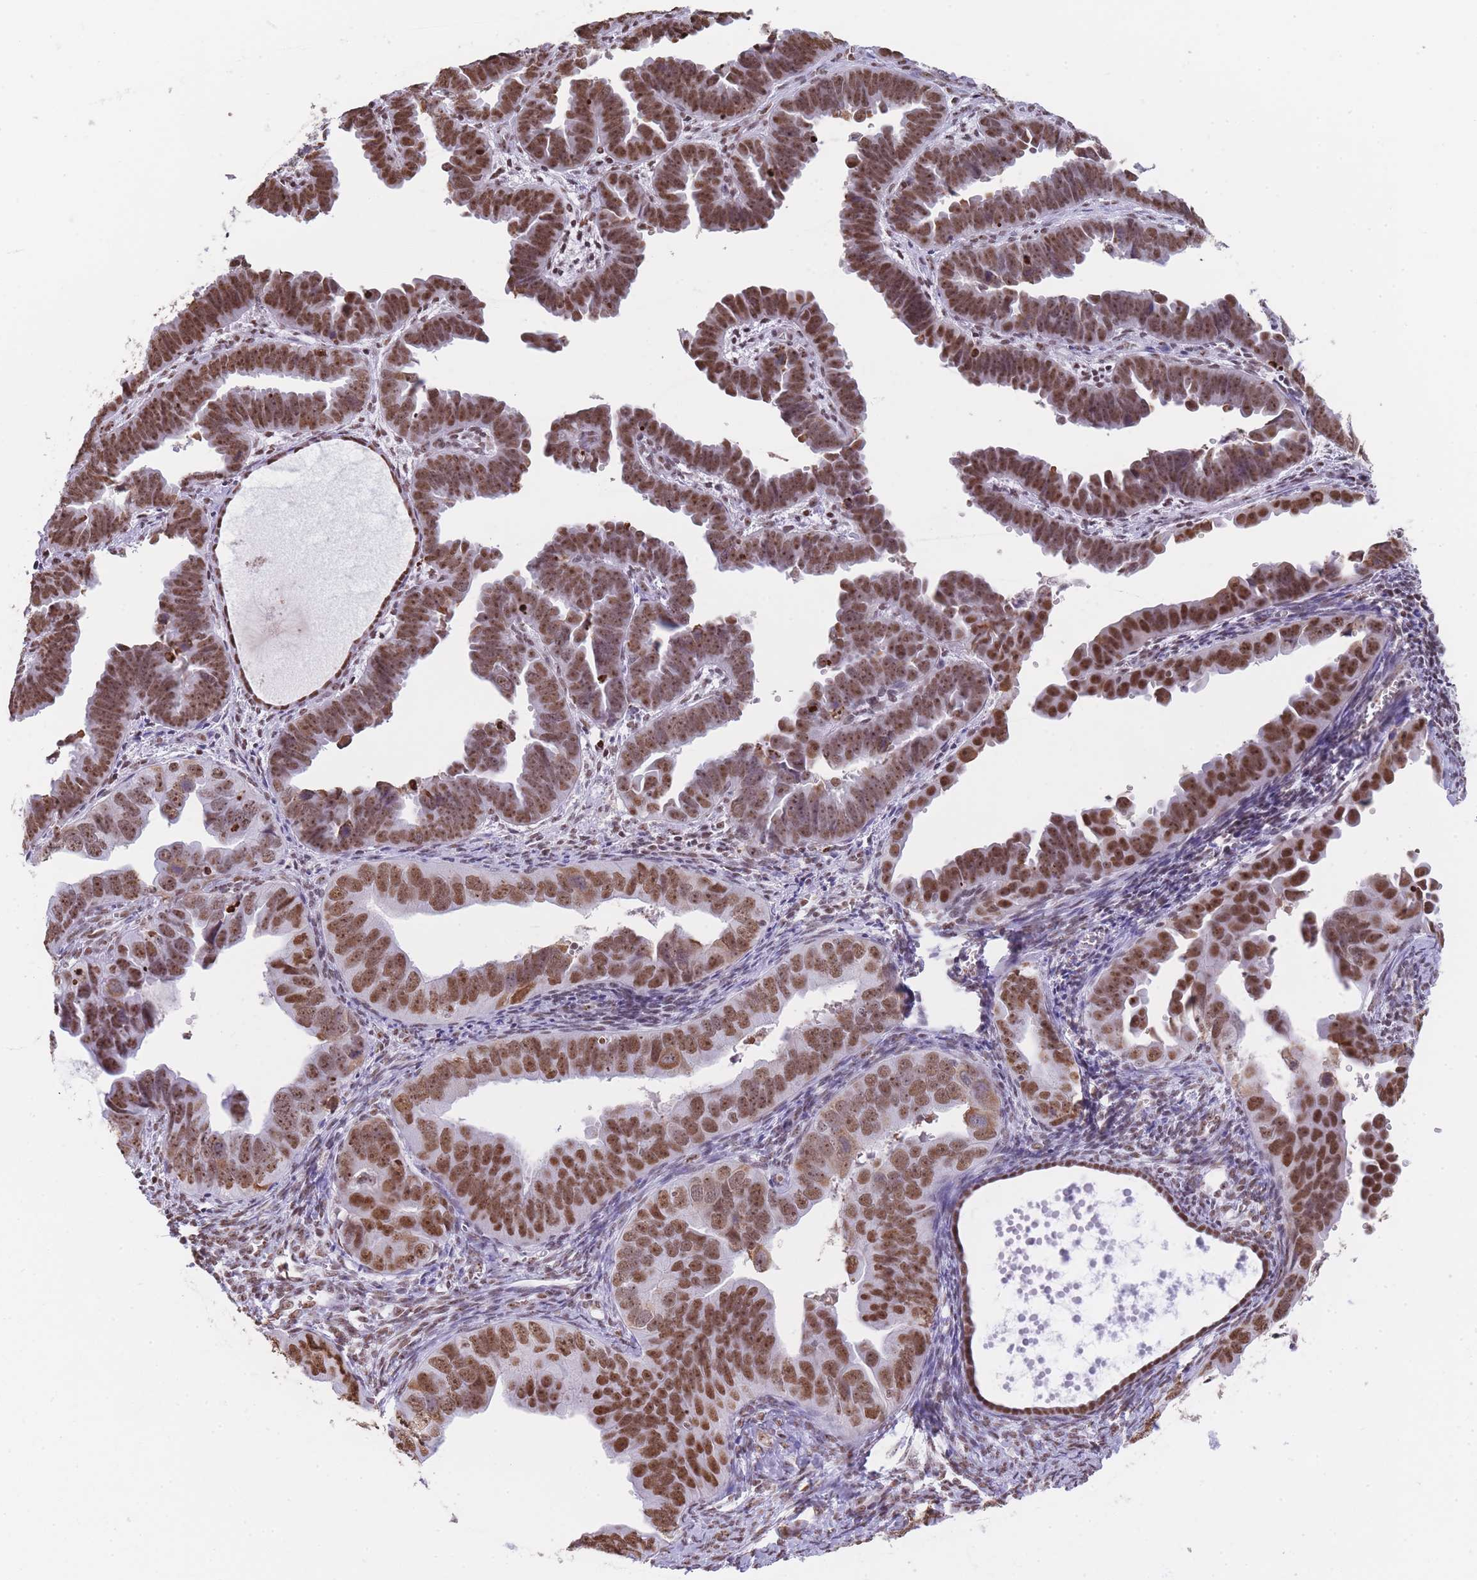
{"staining": {"intensity": "strong", "quantity": ">75%", "location": "nuclear"}, "tissue": "endometrial cancer", "cell_type": "Tumor cells", "image_type": "cancer", "snomed": [{"axis": "morphology", "description": "Adenocarcinoma, NOS"}, {"axis": "topography", "description": "Endometrium"}], "caption": "High-magnification brightfield microscopy of endometrial cancer (adenocarcinoma) stained with DAB (brown) and counterstained with hematoxylin (blue). tumor cells exhibit strong nuclear positivity is identified in about>75% of cells.", "gene": "EVC2", "patient": {"sex": "female", "age": 75}}